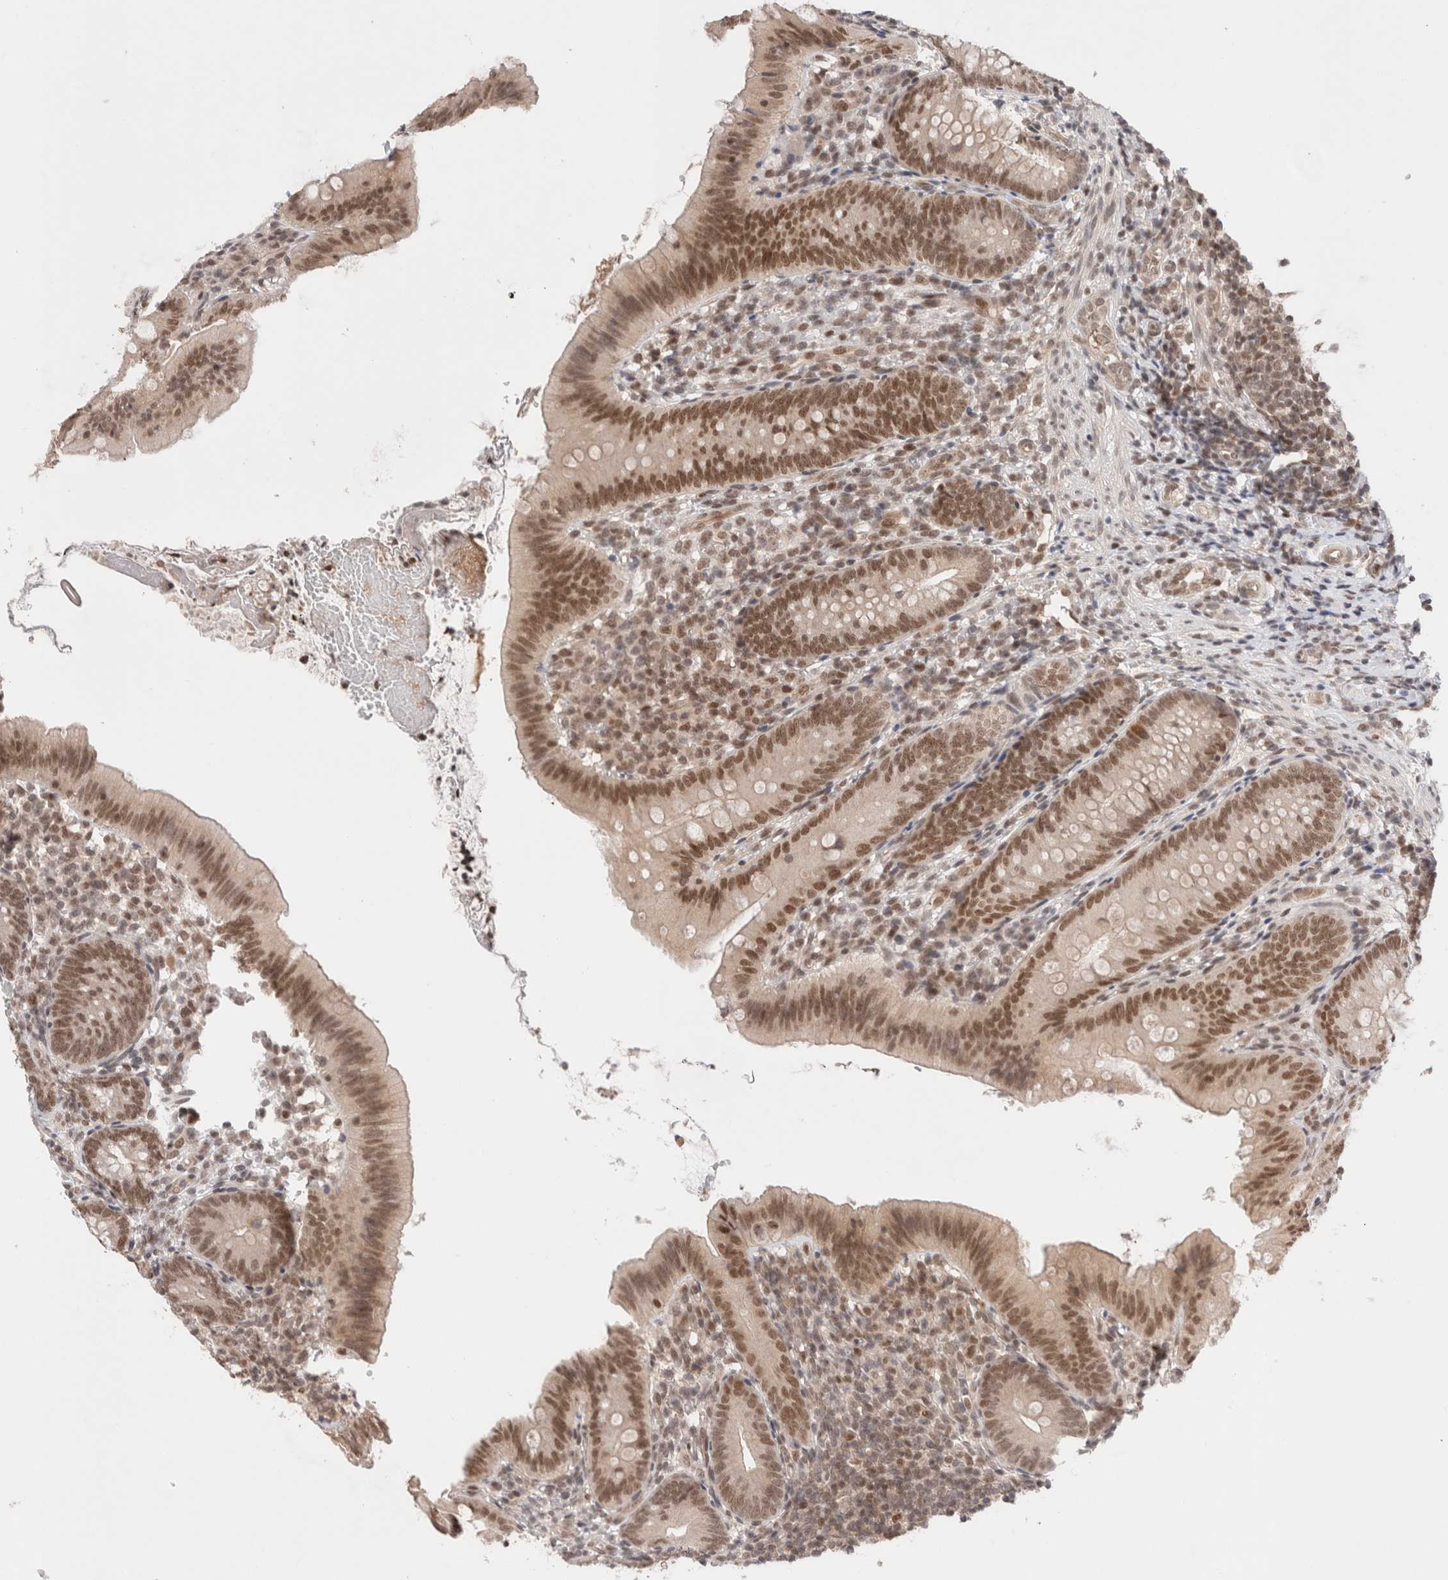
{"staining": {"intensity": "moderate", "quantity": ">75%", "location": "nuclear"}, "tissue": "appendix", "cell_type": "Glandular cells", "image_type": "normal", "snomed": [{"axis": "morphology", "description": "Normal tissue, NOS"}, {"axis": "topography", "description": "Appendix"}], "caption": "Appendix stained with immunohistochemistry (IHC) shows moderate nuclear staining in about >75% of glandular cells. (DAB IHC with brightfield microscopy, high magnification).", "gene": "GATAD2A", "patient": {"sex": "male", "age": 1}}